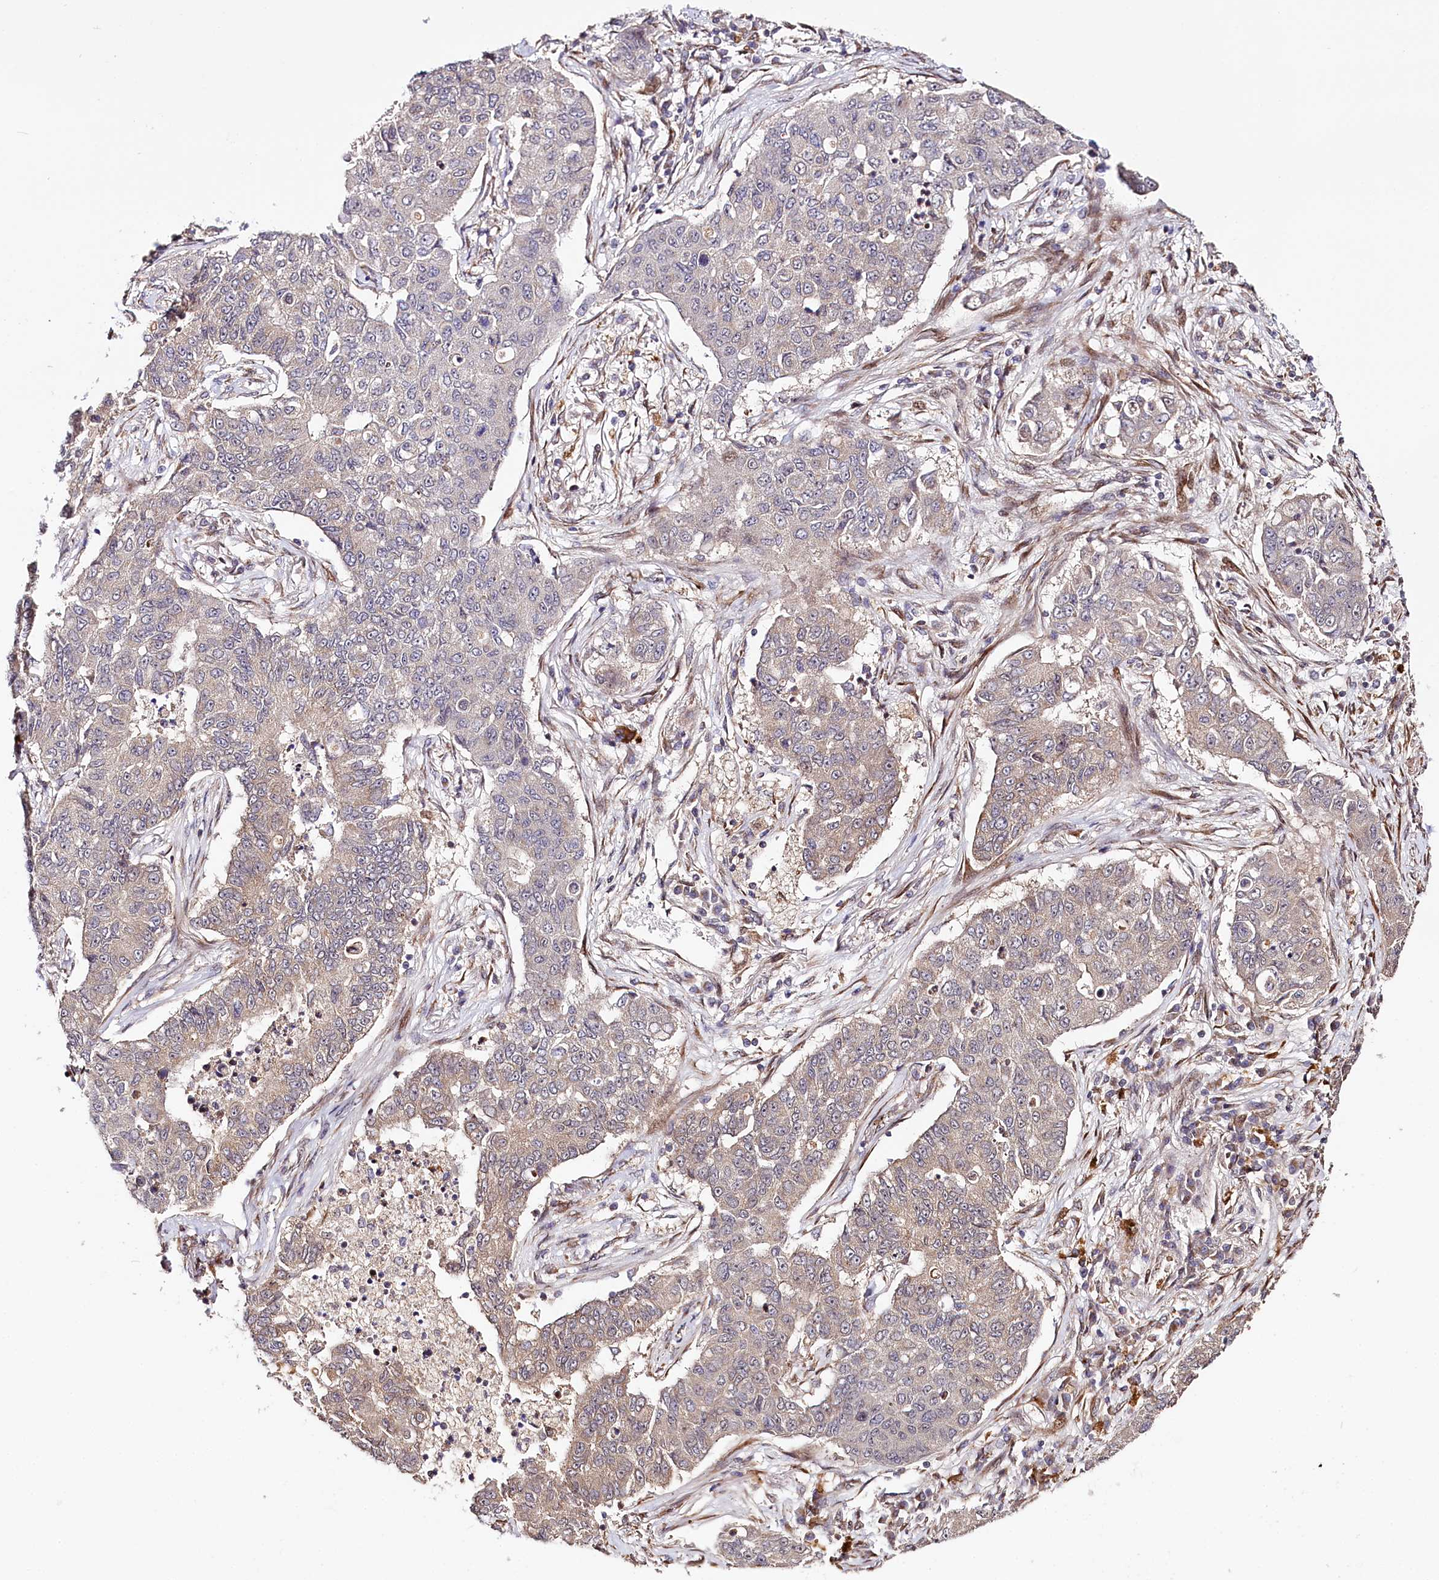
{"staining": {"intensity": "weak", "quantity": "<25%", "location": "cytoplasmic/membranous"}, "tissue": "lung cancer", "cell_type": "Tumor cells", "image_type": "cancer", "snomed": [{"axis": "morphology", "description": "Squamous cell carcinoma, NOS"}, {"axis": "topography", "description": "Lung"}], "caption": "Lung squamous cell carcinoma stained for a protein using immunohistochemistry reveals no expression tumor cells.", "gene": "CUTC", "patient": {"sex": "male", "age": 74}}